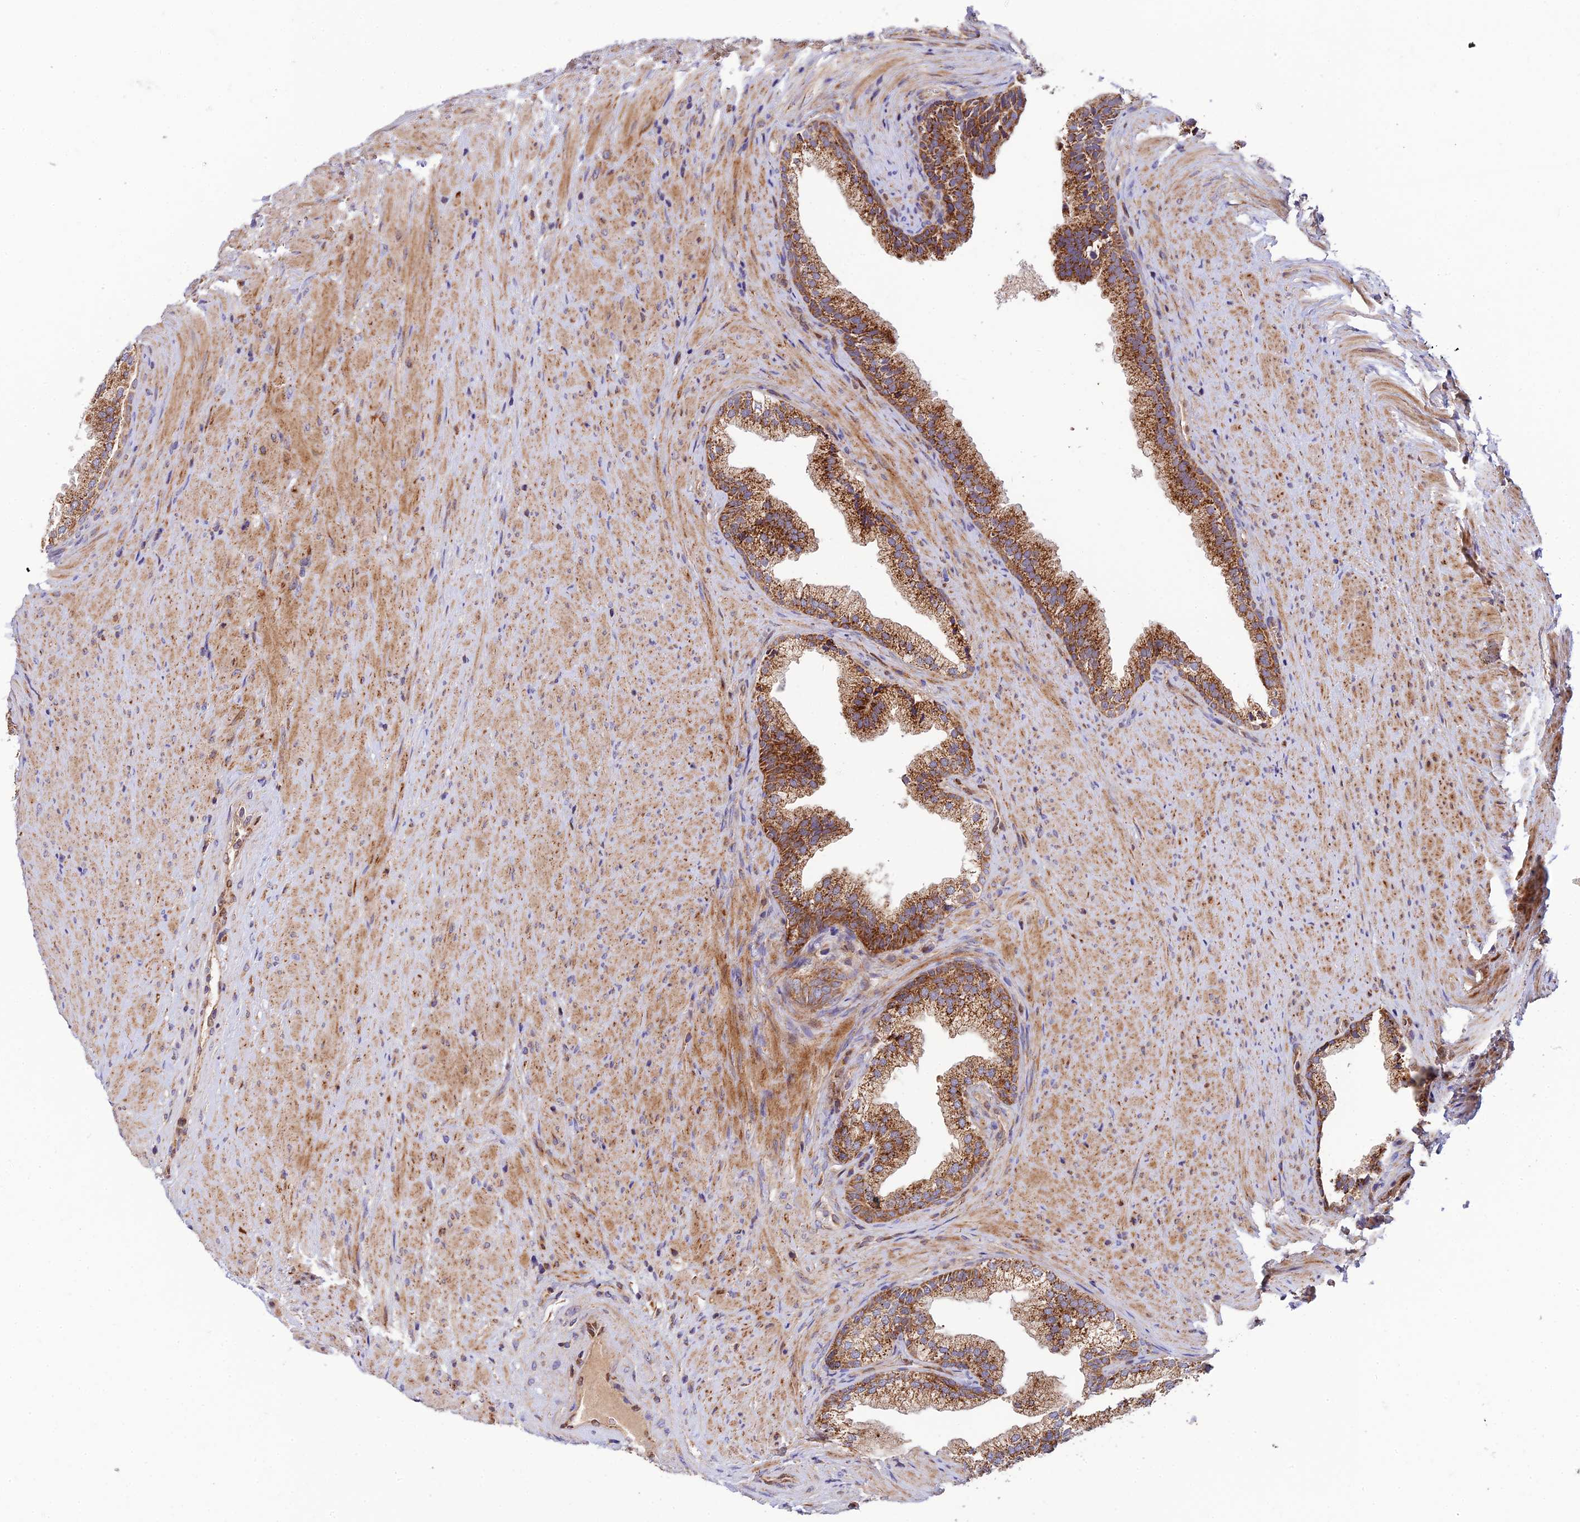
{"staining": {"intensity": "strong", "quantity": ">75%", "location": "cytoplasmic/membranous"}, "tissue": "prostate", "cell_type": "Glandular cells", "image_type": "normal", "snomed": [{"axis": "morphology", "description": "Normal tissue, NOS"}, {"axis": "topography", "description": "Prostate"}], "caption": "The image reveals immunohistochemical staining of unremarkable prostate. There is strong cytoplasmic/membranous expression is appreciated in about >75% of glandular cells.", "gene": "PODNL1", "patient": {"sex": "male", "age": 76}}